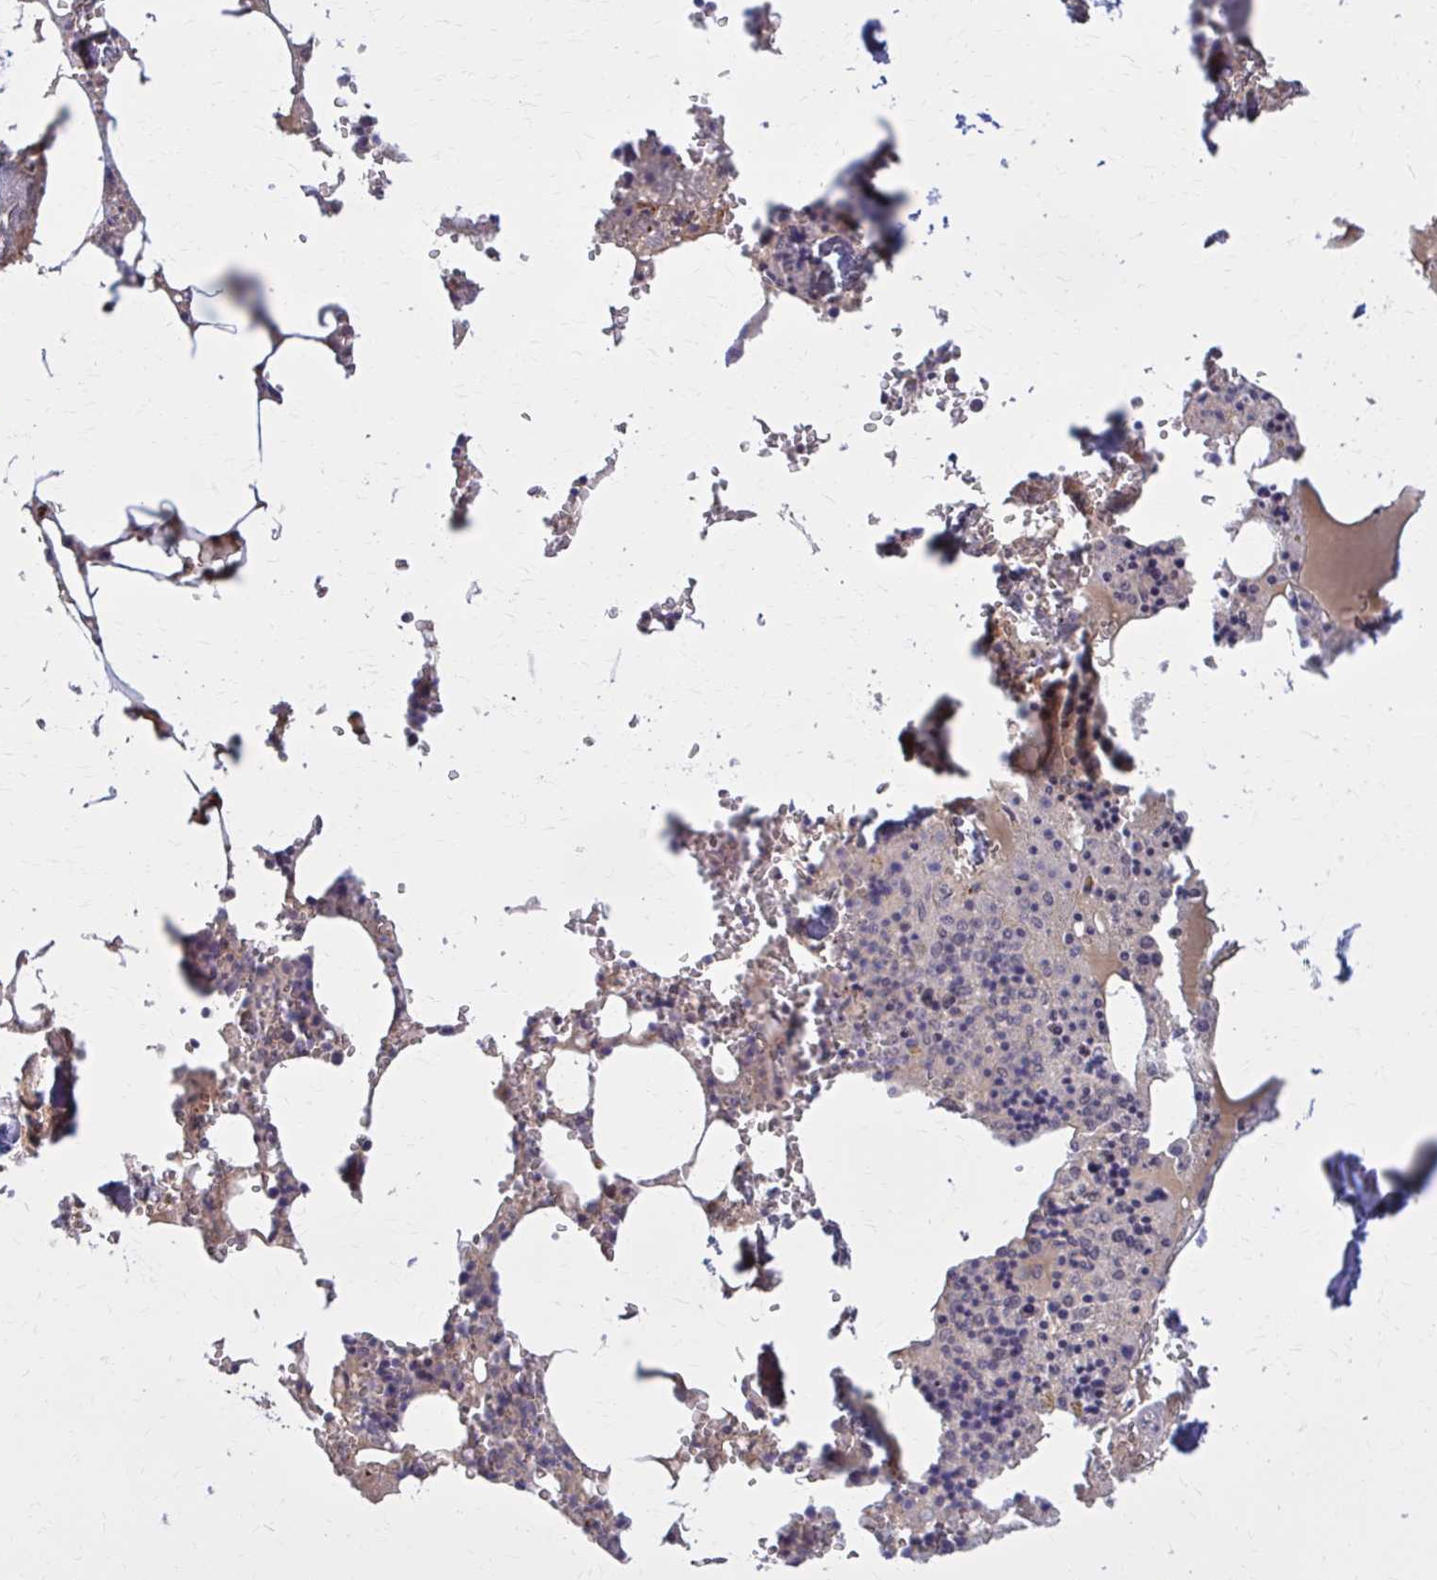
{"staining": {"intensity": "negative", "quantity": "none", "location": "none"}, "tissue": "bone marrow", "cell_type": "Hematopoietic cells", "image_type": "normal", "snomed": [{"axis": "morphology", "description": "Normal tissue, NOS"}, {"axis": "topography", "description": "Bone marrow"}], "caption": "Immunohistochemistry (IHC) photomicrograph of normal bone marrow: bone marrow stained with DAB (3,3'-diaminobenzidine) demonstrates no significant protein staining in hematopoietic cells.", "gene": "DBI", "patient": {"sex": "male", "age": 54}}